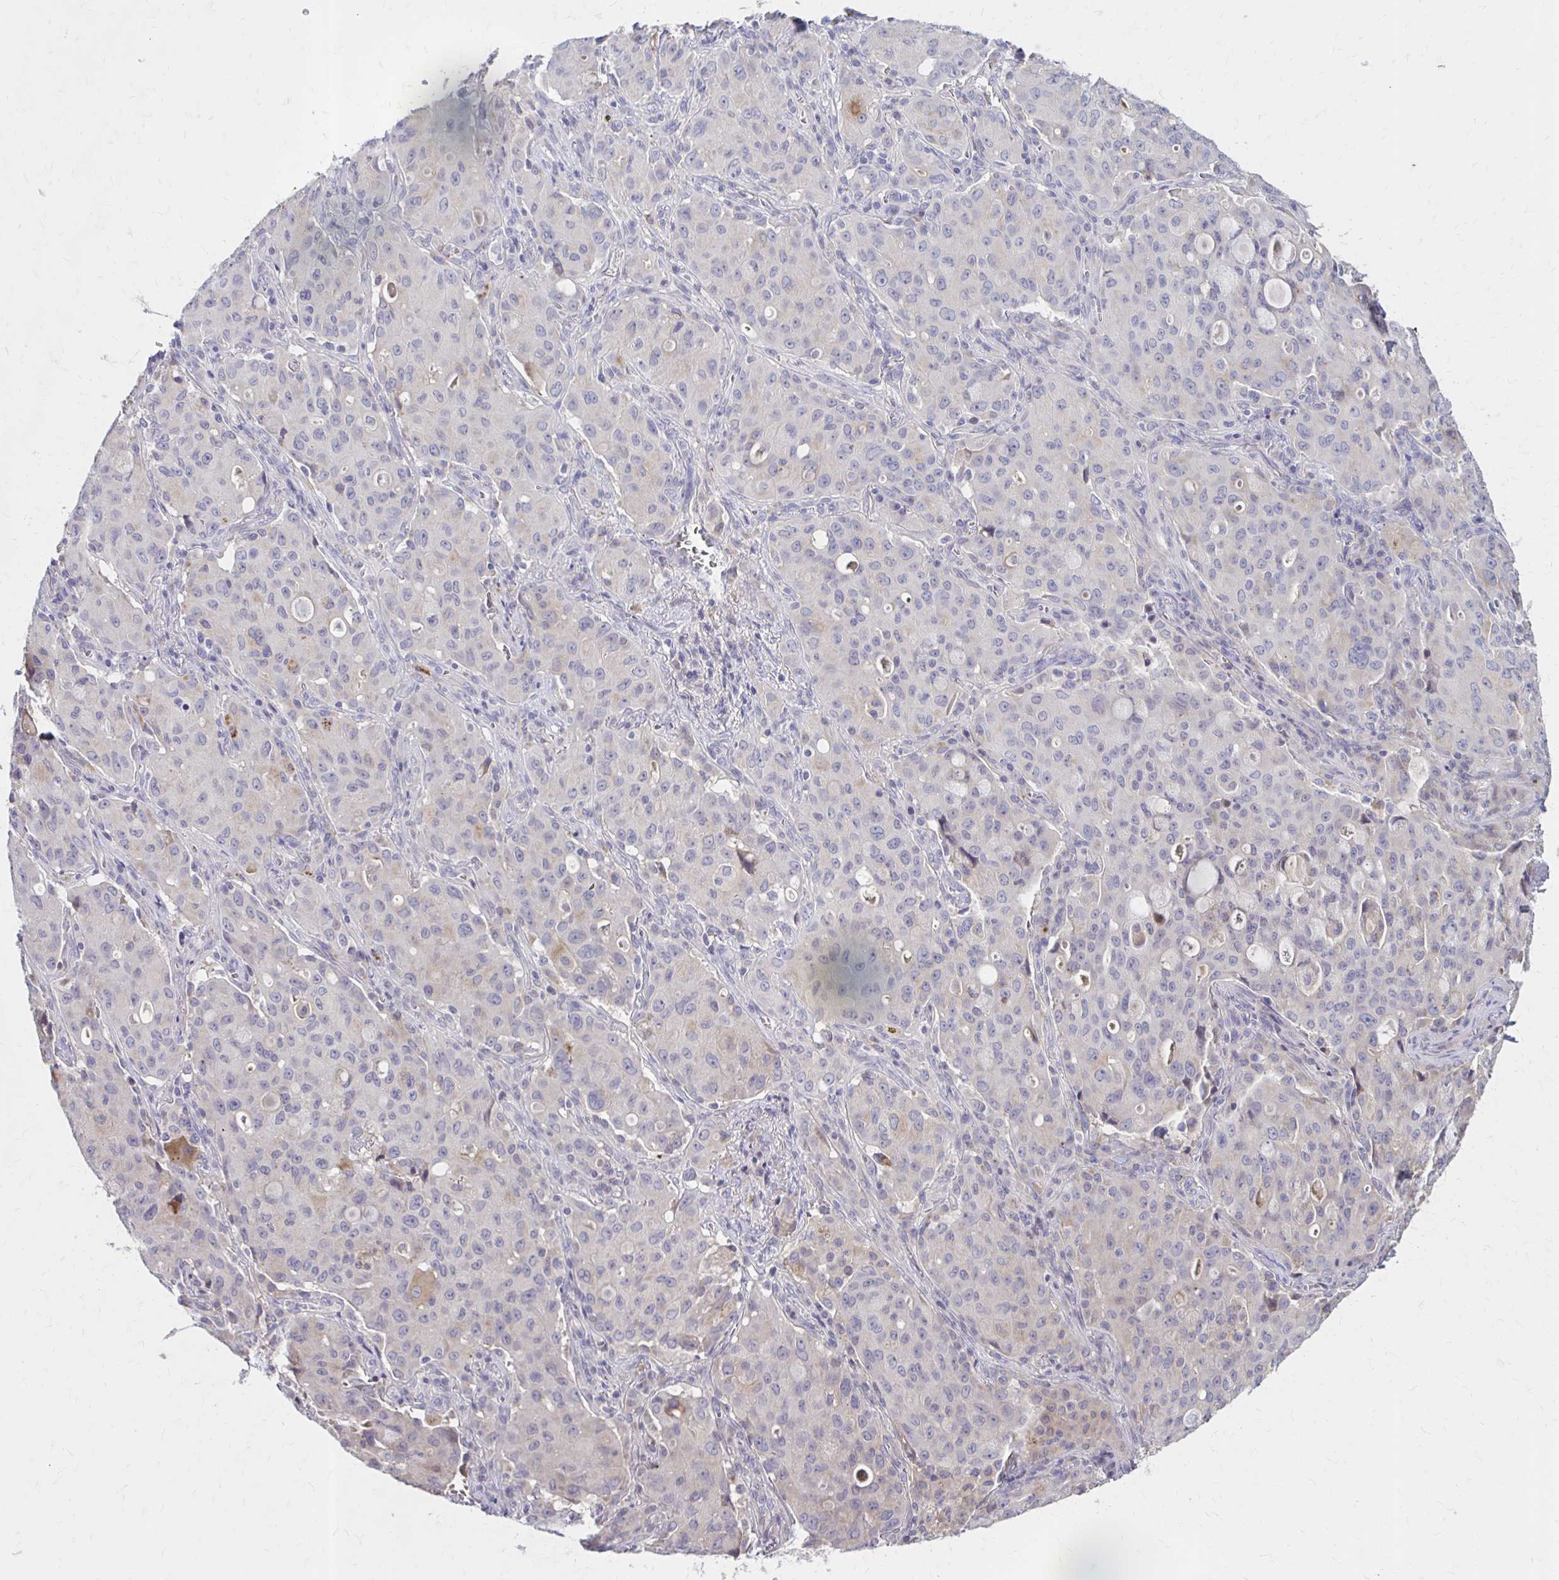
{"staining": {"intensity": "negative", "quantity": "none", "location": "none"}, "tissue": "lung cancer", "cell_type": "Tumor cells", "image_type": "cancer", "snomed": [{"axis": "morphology", "description": "Adenocarcinoma, NOS"}, {"axis": "topography", "description": "Lung"}], "caption": "DAB (3,3'-diaminobenzidine) immunohistochemical staining of lung cancer (adenocarcinoma) reveals no significant expression in tumor cells.", "gene": "HMGCS2", "patient": {"sex": "female", "age": 44}}